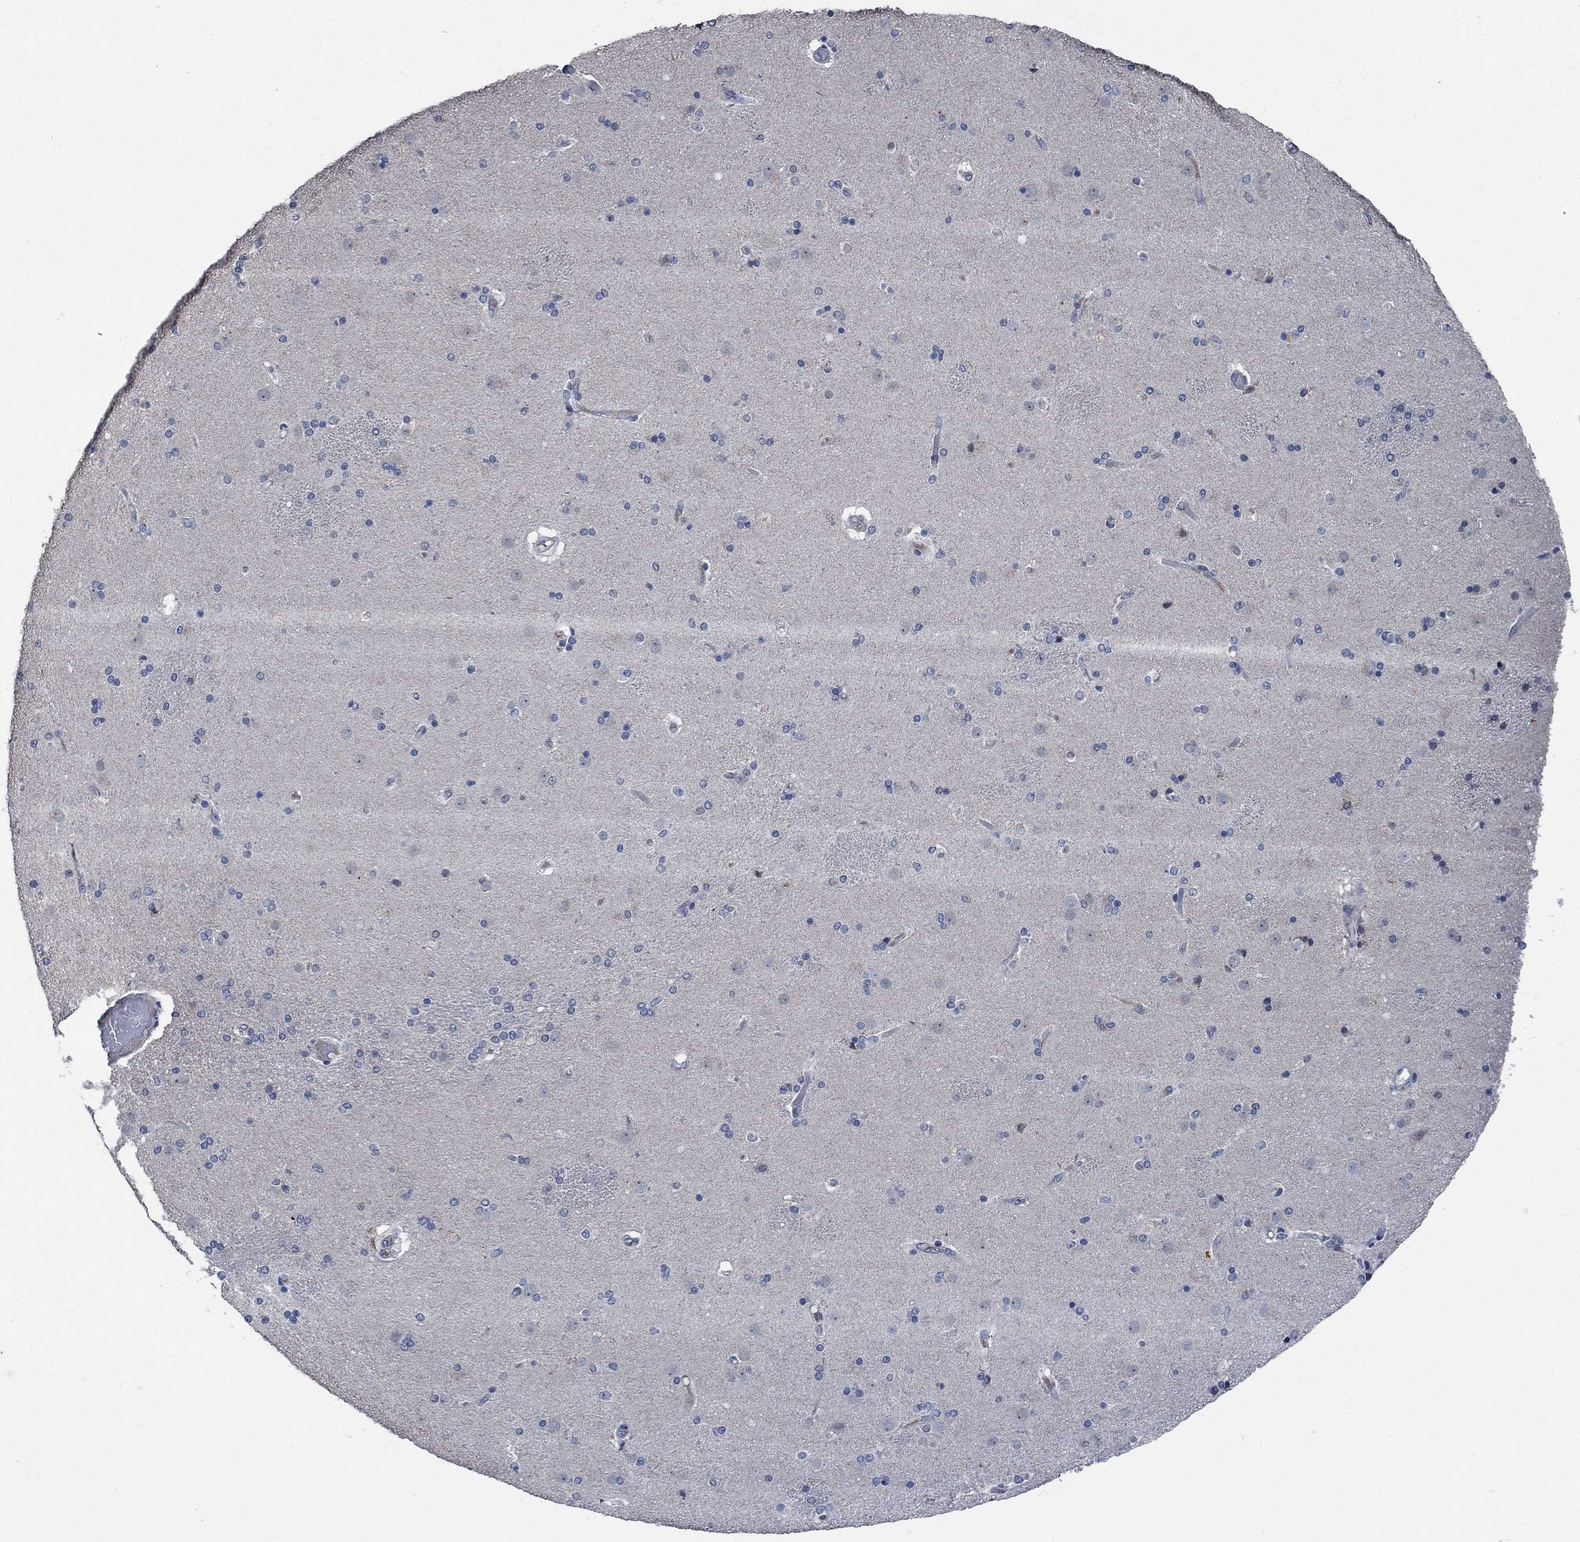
{"staining": {"intensity": "negative", "quantity": "none", "location": "none"}, "tissue": "caudate", "cell_type": "Glial cells", "image_type": "normal", "snomed": [{"axis": "morphology", "description": "Normal tissue, NOS"}, {"axis": "topography", "description": "Lateral ventricle wall"}], "caption": "Immunohistochemistry micrograph of normal caudate: caudate stained with DAB (3,3'-diaminobenzidine) demonstrates no significant protein expression in glial cells.", "gene": "OBSCN", "patient": {"sex": "female", "age": 71}}